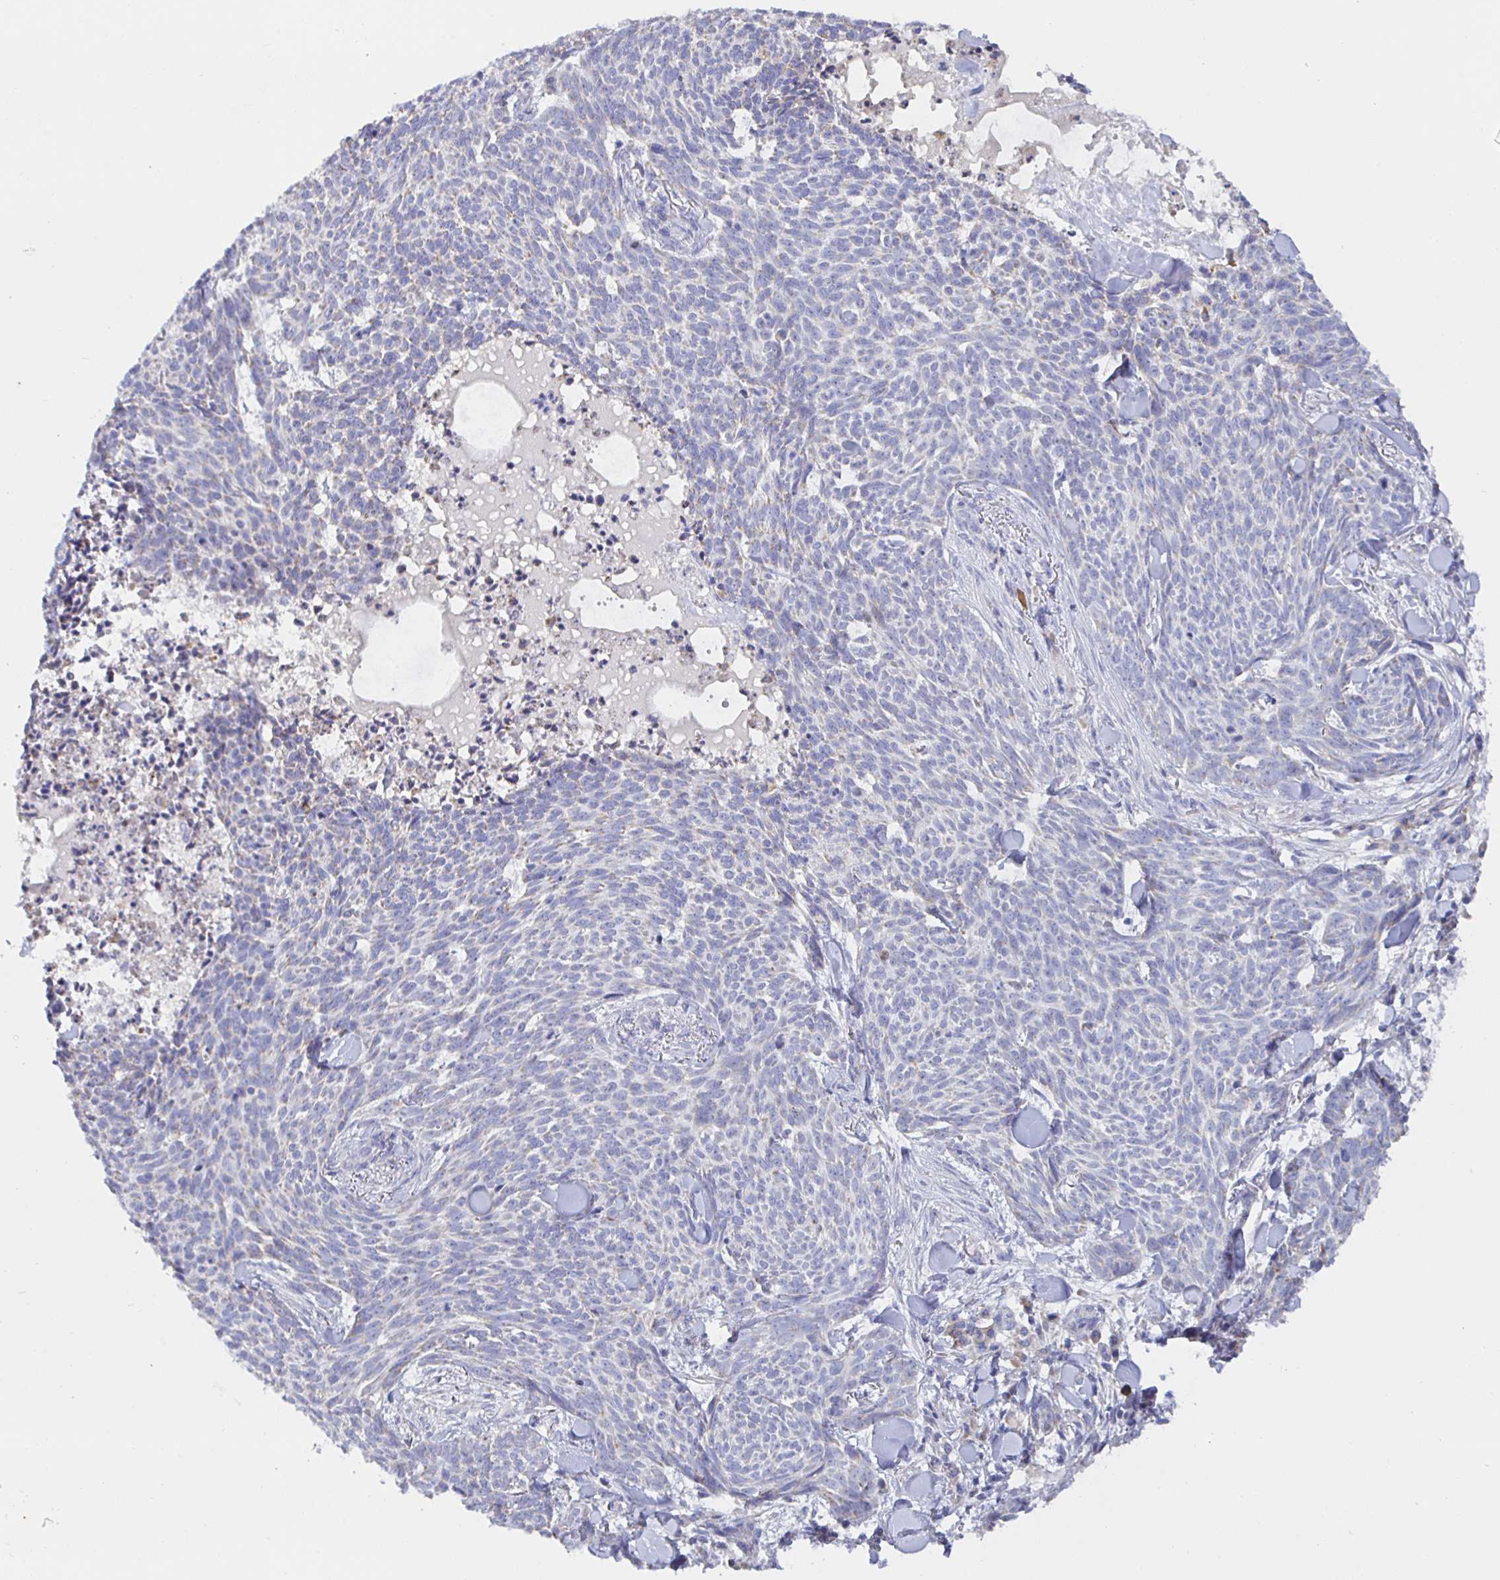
{"staining": {"intensity": "negative", "quantity": "none", "location": "none"}, "tissue": "skin cancer", "cell_type": "Tumor cells", "image_type": "cancer", "snomed": [{"axis": "morphology", "description": "Basal cell carcinoma"}, {"axis": "topography", "description": "Skin"}], "caption": "Immunohistochemical staining of human skin cancer demonstrates no significant expression in tumor cells.", "gene": "SYNGR4", "patient": {"sex": "female", "age": 93}}